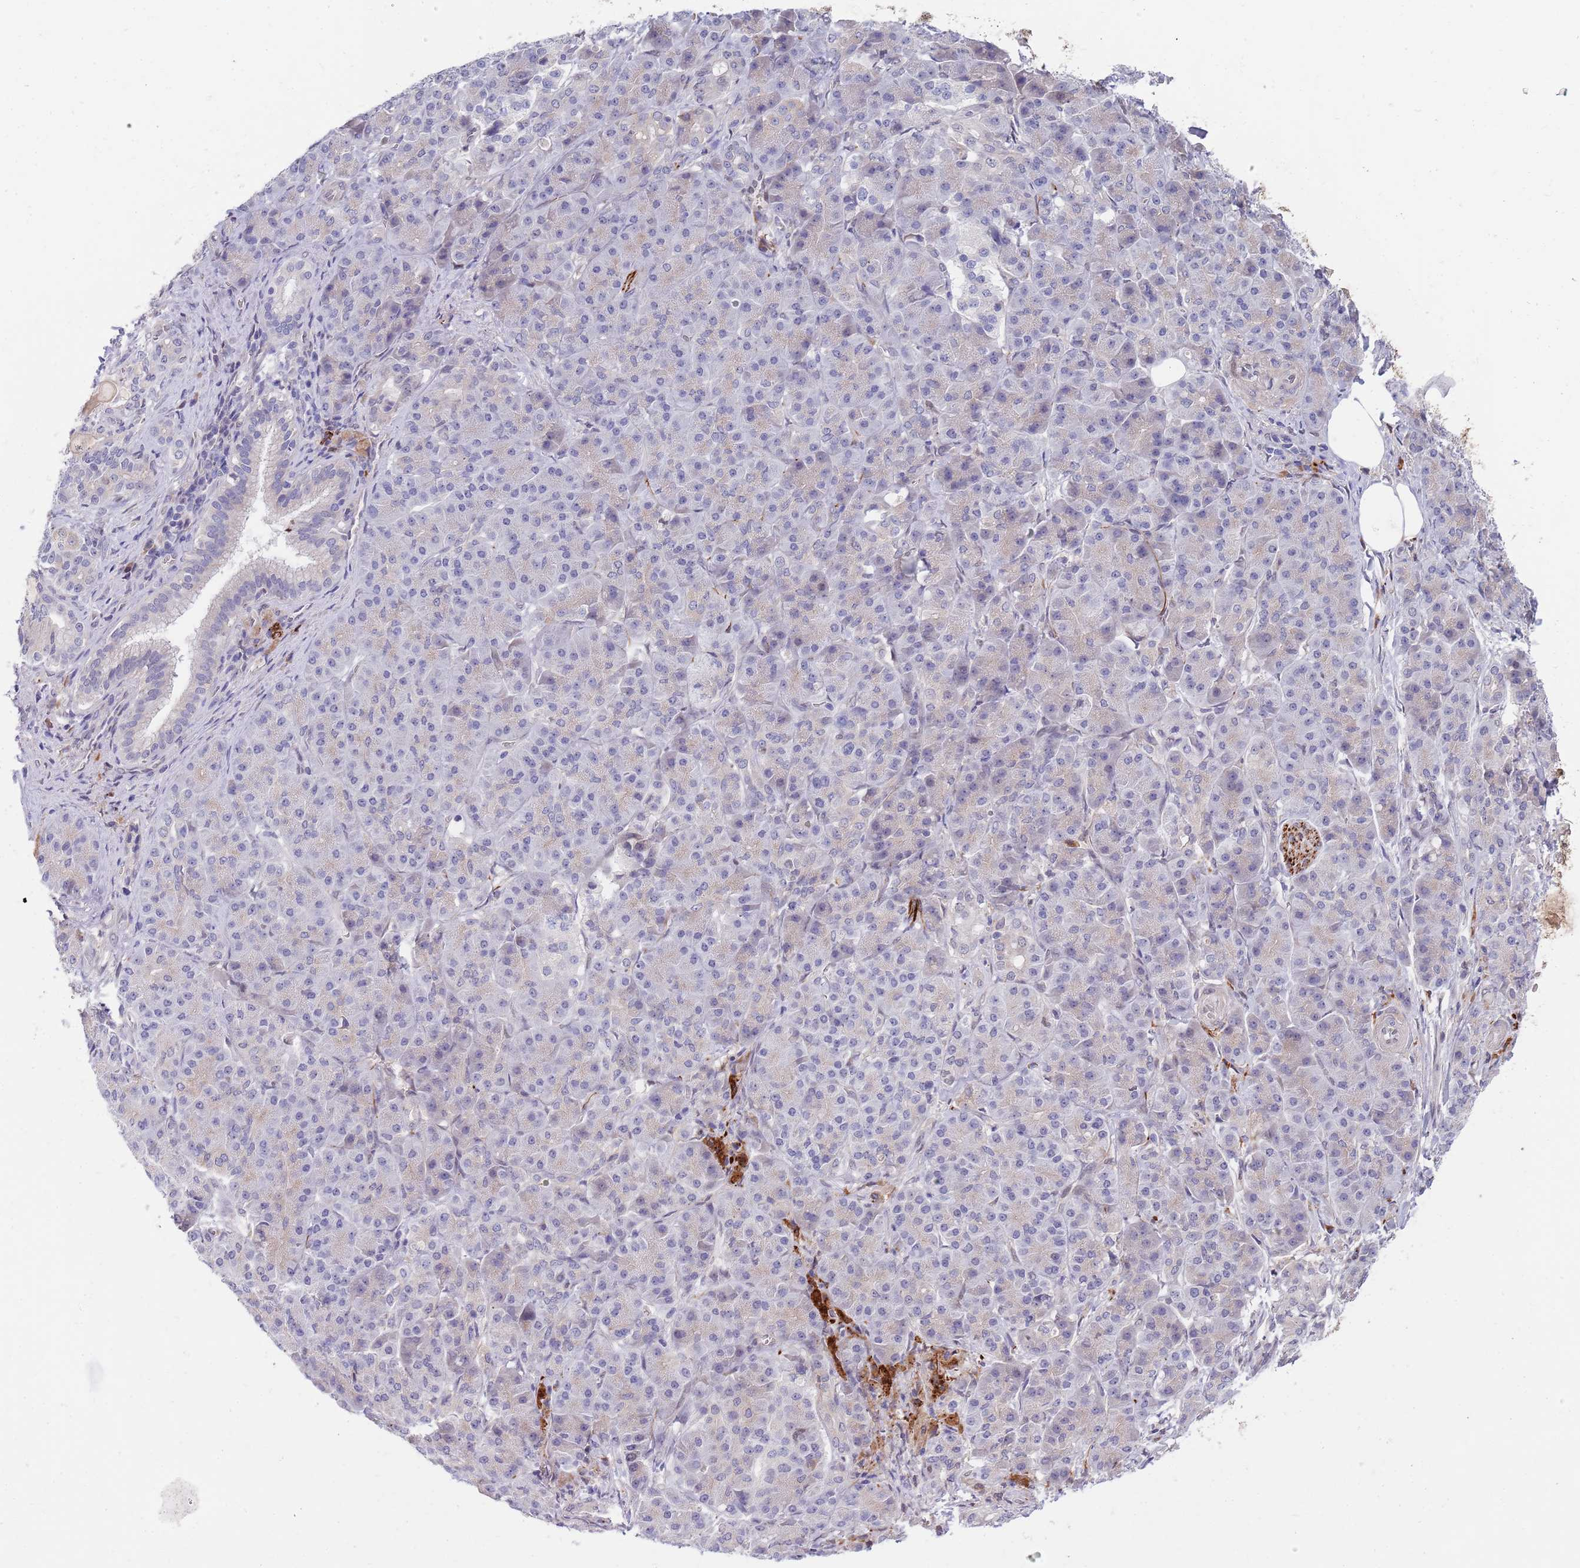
{"staining": {"intensity": "negative", "quantity": "none", "location": "none"}, "tissue": "pancreatic cancer", "cell_type": "Tumor cells", "image_type": "cancer", "snomed": [{"axis": "morphology", "description": "Adenocarcinoma, NOS"}, {"axis": "topography", "description": "Pancreas"}], "caption": "A micrograph of pancreatic cancer (adenocarcinoma) stained for a protein shows no brown staining in tumor cells.", "gene": "NLRP6", "patient": {"sex": "male", "age": 57}}